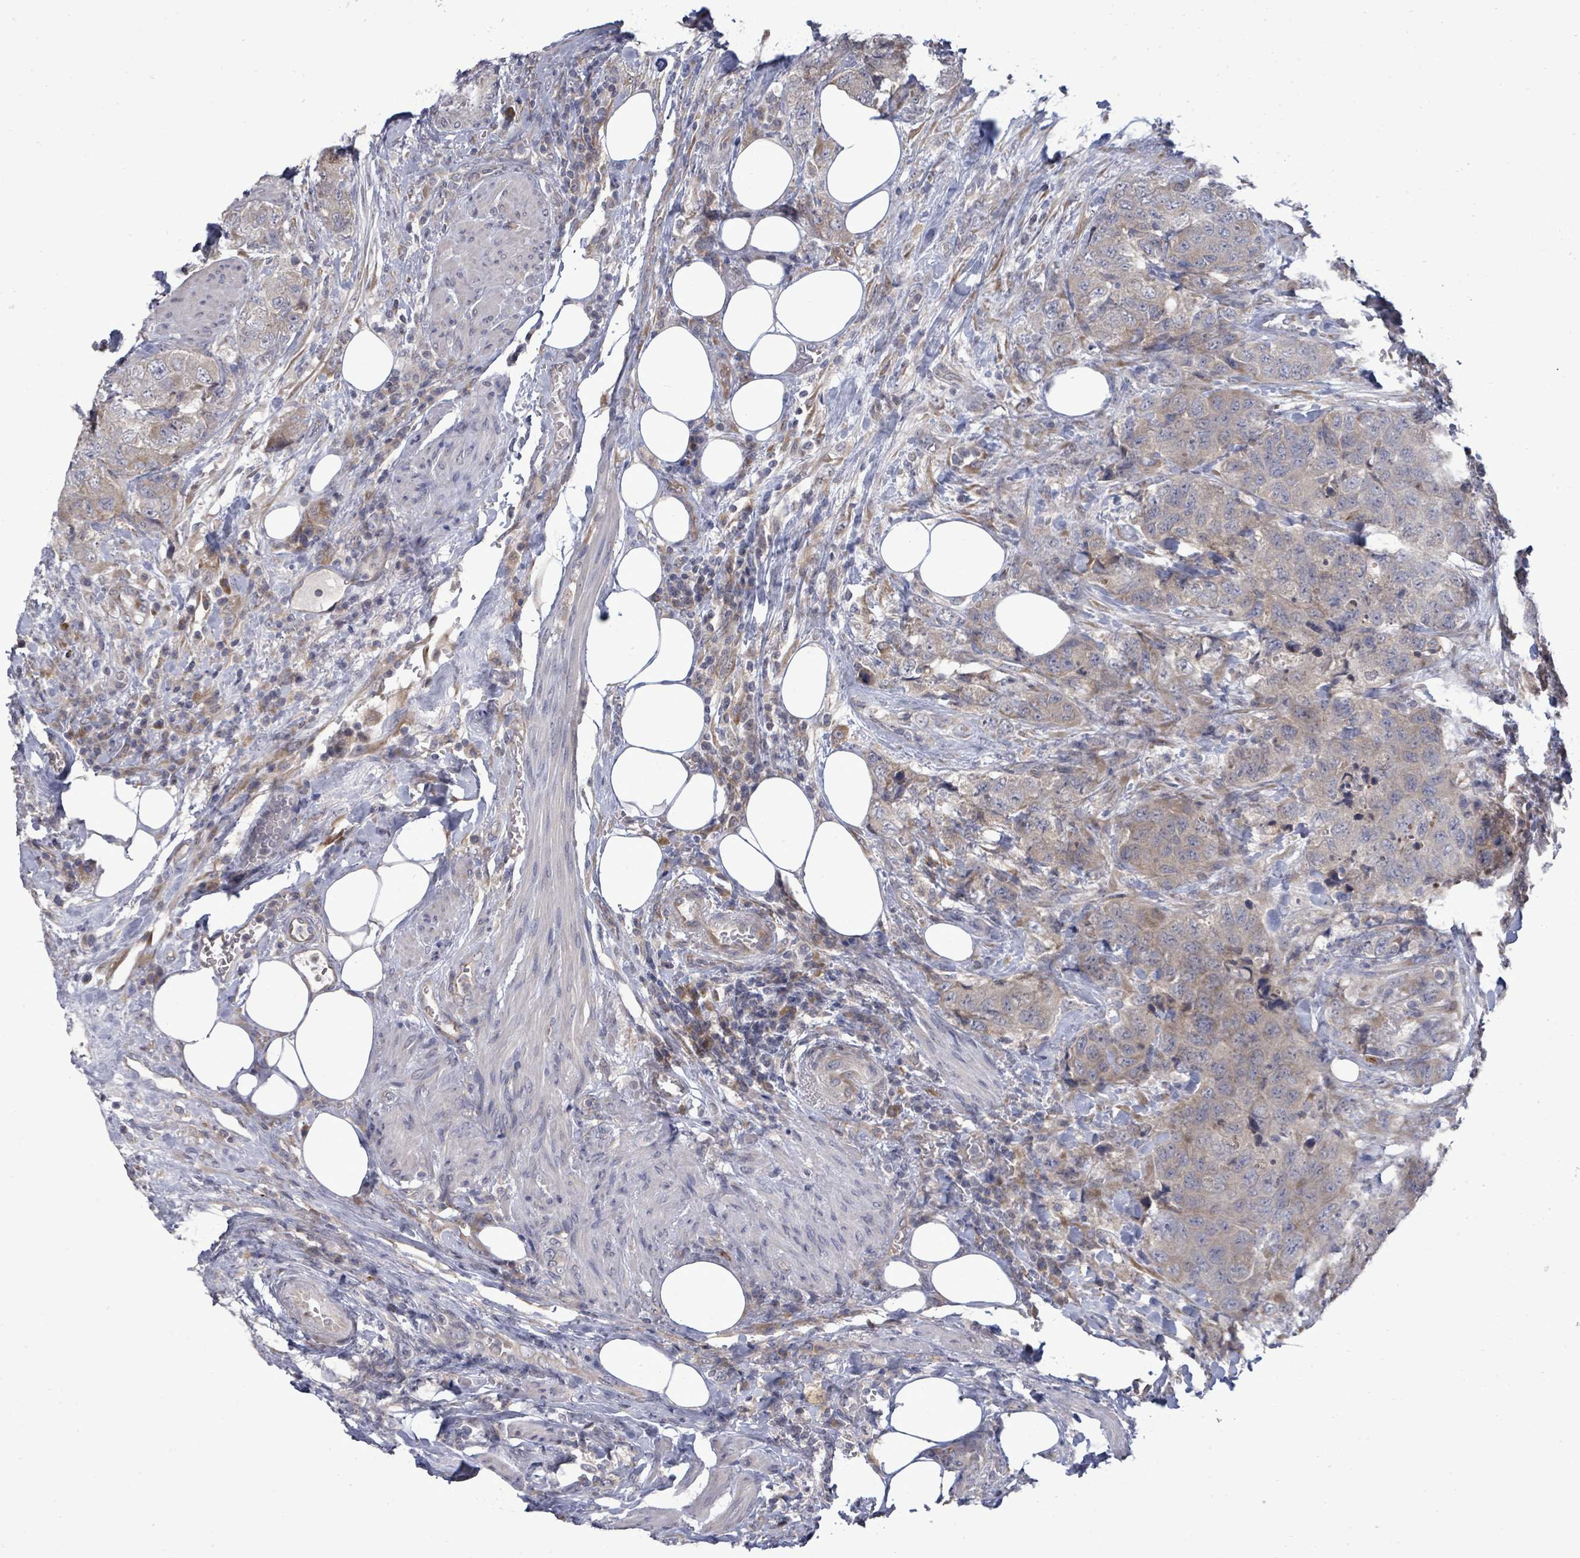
{"staining": {"intensity": "weak", "quantity": "<25%", "location": "cytoplasmic/membranous"}, "tissue": "urothelial cancer", "cell_type": "Tumor cells", "image_type": "cancer", "snomed": [{"axis": "morphology", "description": "Urothelial carcinoma, High grade"}, {"axis": "topography", "description": "Urinary bladder"}], "caption": "Tumor cells show no significant expression in urothelial carcinoma (high-grade).", "gene": "POMGNT2", "patient": {"sex": "female", "age": 78}}